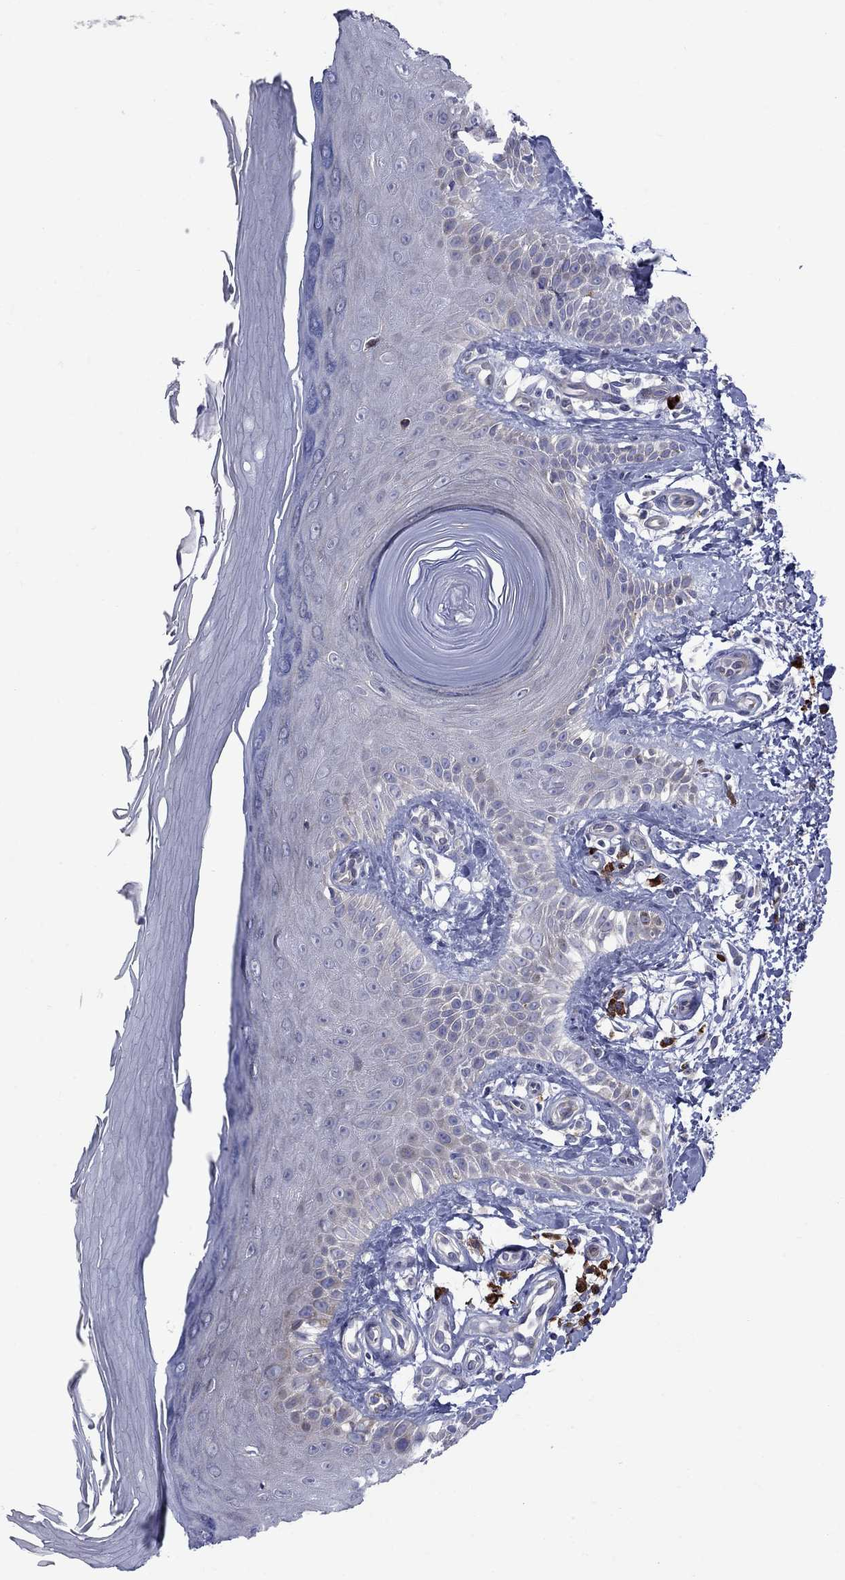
{"staining": {"intensity": "negative", "quantity": "none", "location": "none"}, "tissue": "skin", "cell_type": "Fibroblasts", "image_type": "normal", "snomed": [{"axis": "morphology", "description": "Normal tissue, NOS"}, {"axis": "morphology", "description": "Inflammation, NOS"}, {"axis": "morphology", "description": "Fibrosis, NOS"}, {"axis": "topography", "description": "Skin"}], "caption": "DAB (3,3'-diaminobenzidine) immunohistochemical staining of normal skin exhibits no significant staining in fibroblasts.", "gene": "ASNS", "patient": {"sex": "male", "age": 71}}